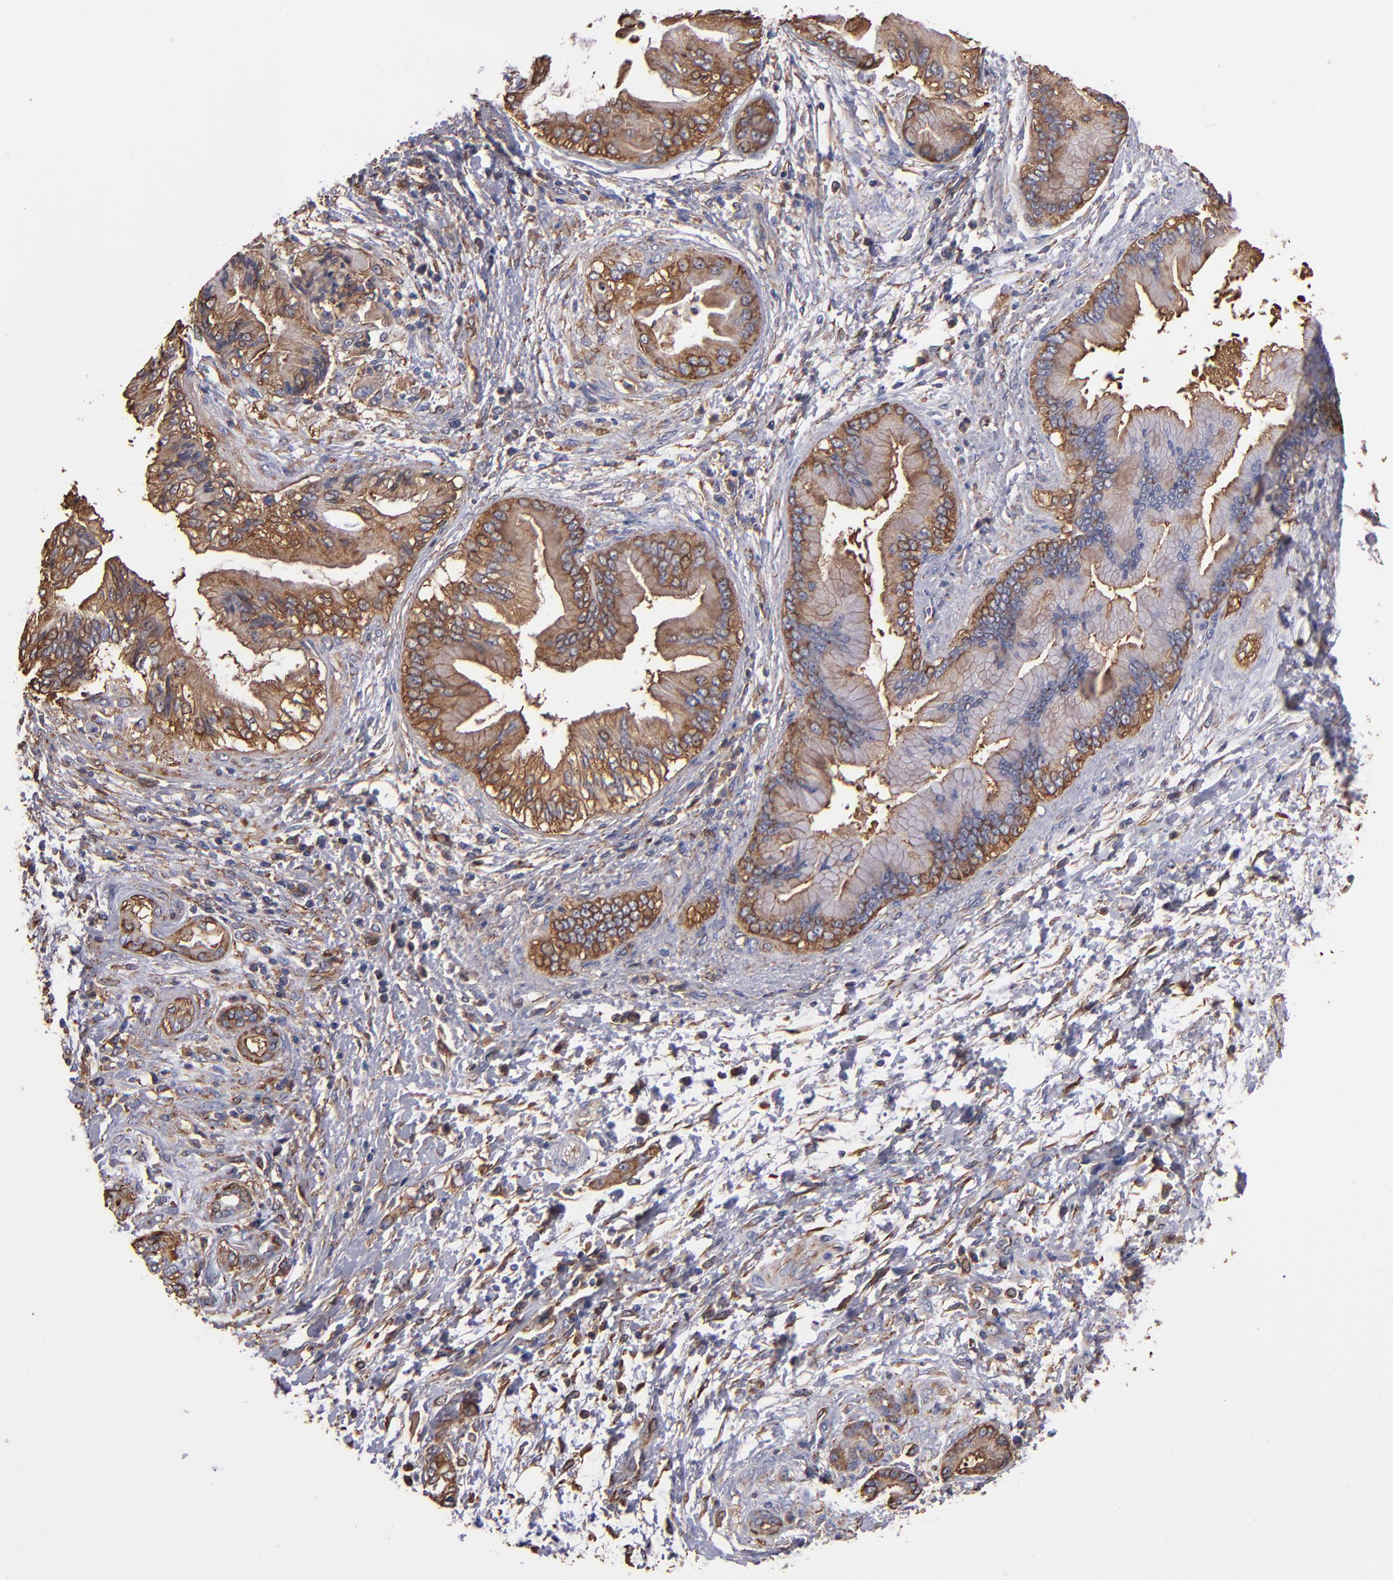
{"staining": {"intensity": "strong", "quantity": ">75%", "location": "cytoplasmic/membranous"}, "tissue": "pancreatic cancer", "cell_type": "Tumor cells", "image_type": "cancer", "snomed": [{"axis": "morphology", "description": "Adenocarcinoma, NOS"}, {"axis": "topography", "description": "Pancreas"}], "caption": "This photomicrograph demonstrates IHC staining of pancreatic cancer, with high strong cytoplasmic/membranous staining in about >75% of tumor cells.", "gene": "MVP", "patient": {"sex": "female", "age": 70}}